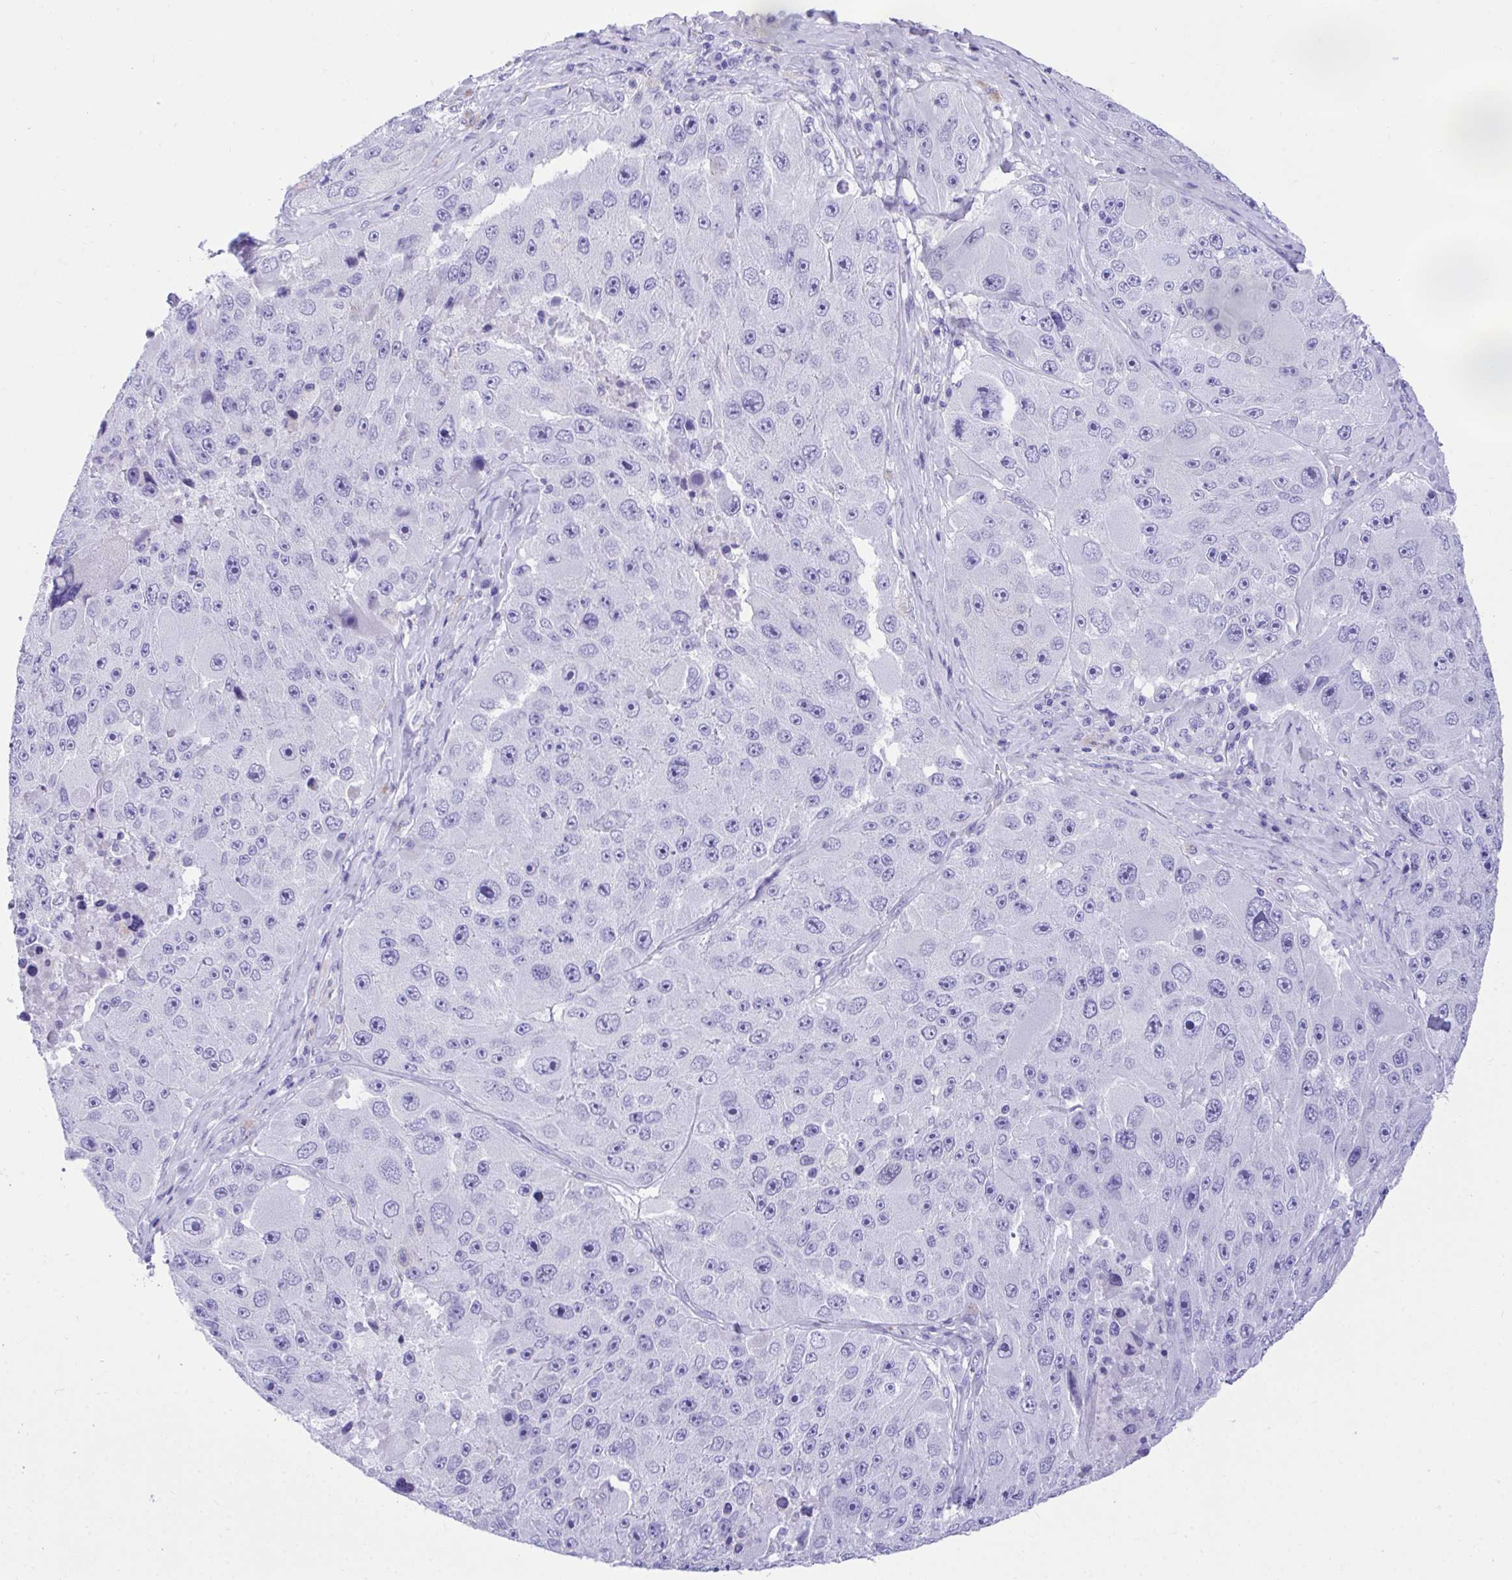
{"staining": {"intensity": "negative", "quantity": "none", "location": "none"}, "tissue": "melanoma", "cell_type": "Tumor cells", "image_type": "cancer", "snomed": [{"axis": "morphology", "description": "Malignant melanoma, Metastatic site"}, {"axis": "topography", "description": "Lymph node"}], "caption": "Protein analysis of melanoma reveals no significant positivity in tumor cells. (DAB (3,3'-diaminobenzidine) immunohistochemistry (IHC) visualized using brightfield microscopy, high magnification).", "gene": "KCNN4", "patient": {"sex": "male", "age": 62}}